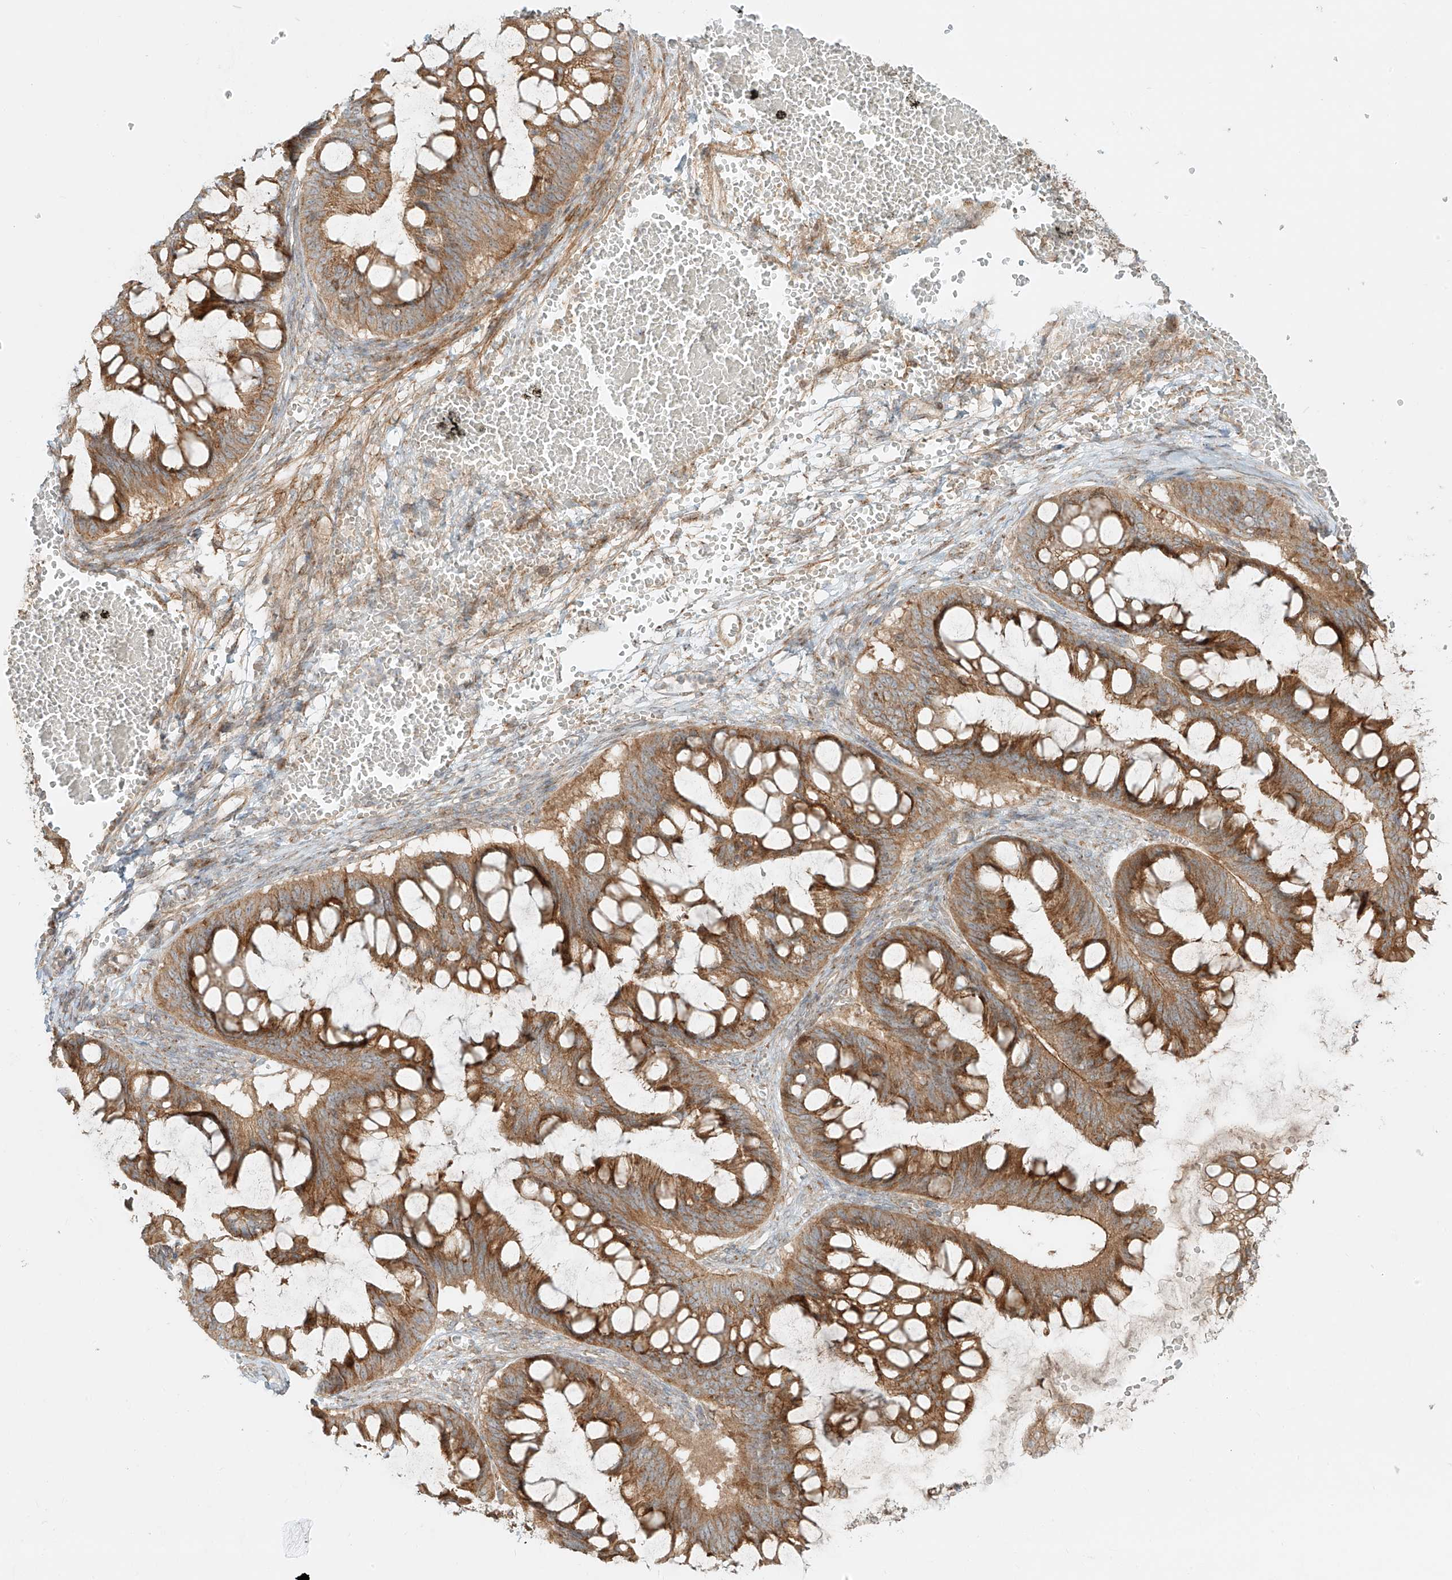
{"staining": {"intensity": "moderate", "quantity": ">75%", "location": "cytoplasmic/membranous"}, "tissue": "ovarian cancer", "cell_type": "Tumor cells", "image_type": "cancer", "snomed": [{"axis": "morphology", "description": "Cystadenocarcinoma, mucinous, NOS"}, {"axis": "topography", "description": "Ovary"}], "caption": "Immunohistochemical staining of mucinous cystadenocarcinoma (ovarian) displays medium levels of moderate cytoplasmic/membranous positivity in about >75% of tumor cells.", "gene": "ZNF287", "patient": {"sex": "female", "age": 73}}